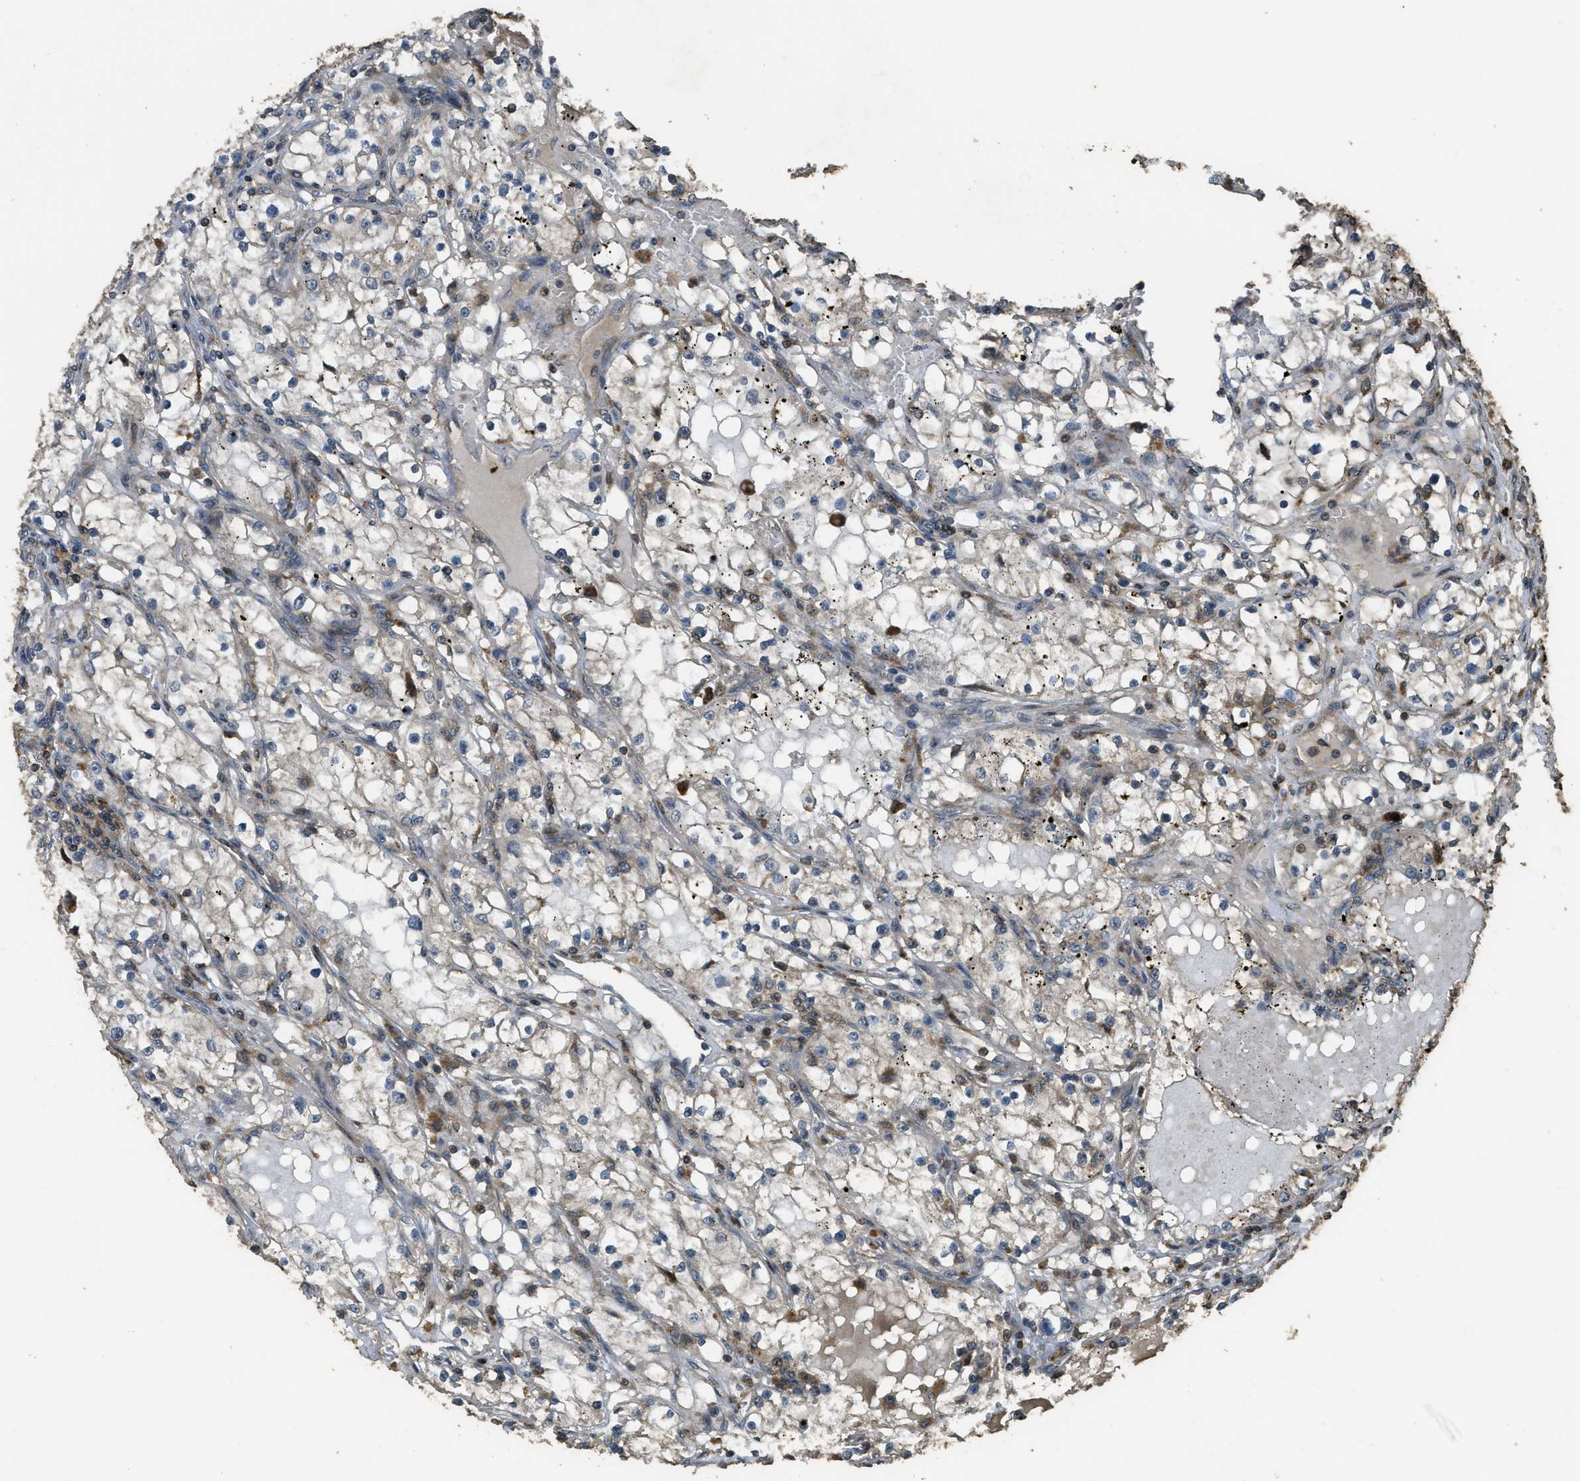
{"staining": {"intensity": "negative", "quantity": "none", "location": "none"}, "tissue": "renal cancer", "cell_type": "Tumor cells", "image_type": "cancer", "snomed": [{"axis": "morphology", "description": "Adenocarcinoma, NOS"}, {"axis": "topography", "description": "Kidney"}], "caption": "High power microscopy photomicrograph of an IHC photomicrograph of renal cancer, revealing no significant expression in tumor cells. The staining was performed using DAB to visualize the protein expression in brown, while the nuclei were stained in blue with hematoxylin (Magnification: 20x).", "gene": "PPP6R3", "patient": {"sex": "male", "age": 56}}